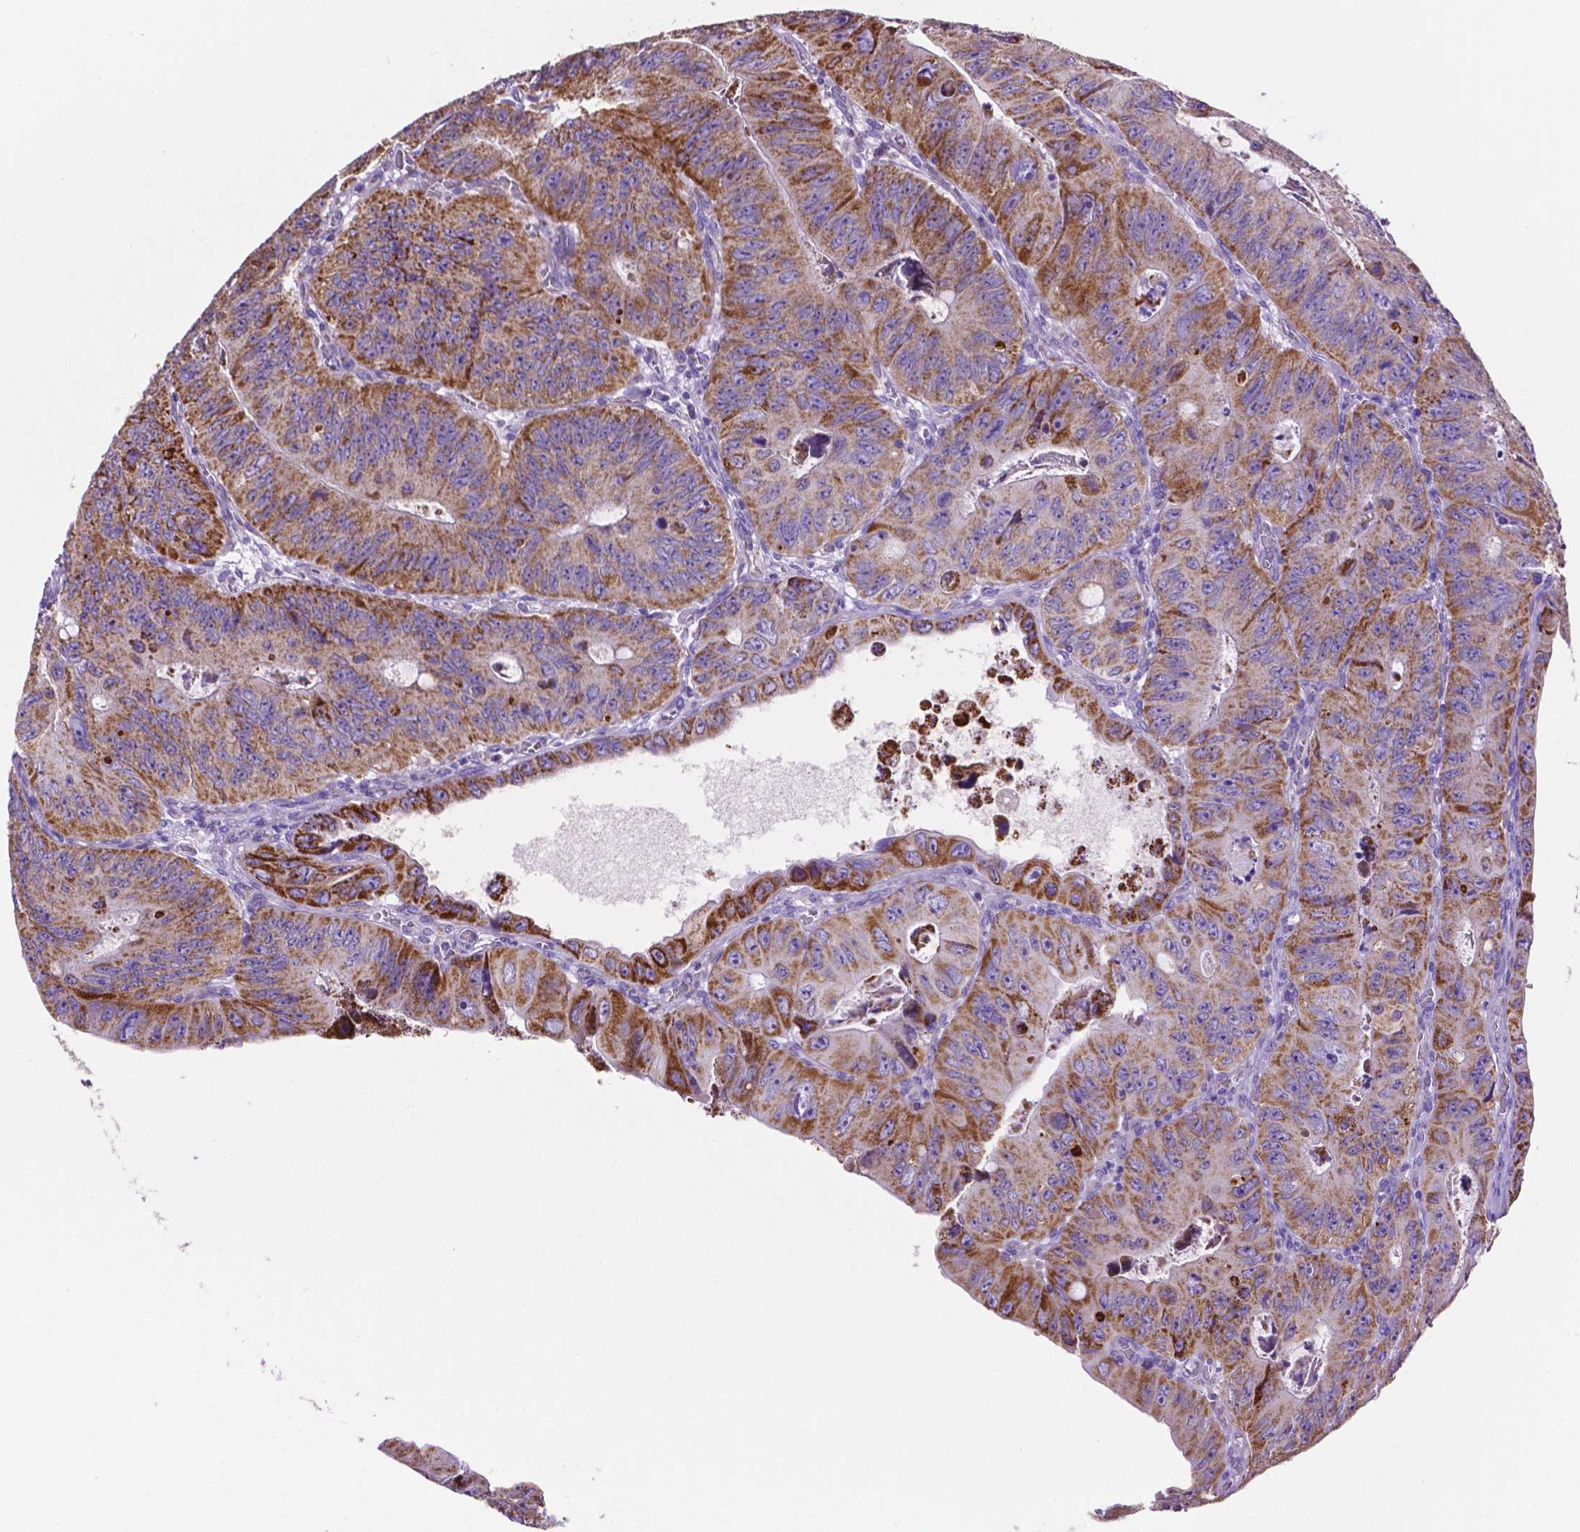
{"staining": {"intensity": "strong", "quantity": ">75%", "location": "cytoplasmic/membranous"}, "tissue": "colorectal cancer", "cell_type": "Tumor cells", "image_type": "cancer", "snomed": [{"axis": "morphology", "description": "Adenocarcinoma, NOS"}, {"axis": "topography", "description": "Colon"}], "caption": "Brown immunohistochemical staining in adenocarcinoma (colorectal) exhibits strong cytoplasmic/membranous positivity in about >75% of tumor cells. Using DAB (brown) and hematoxylin (blue) stains, captured at high magnification using brightfield microscopy.", "gene": "GDPD5", "patient": {"sex": "female", "age": 84}}